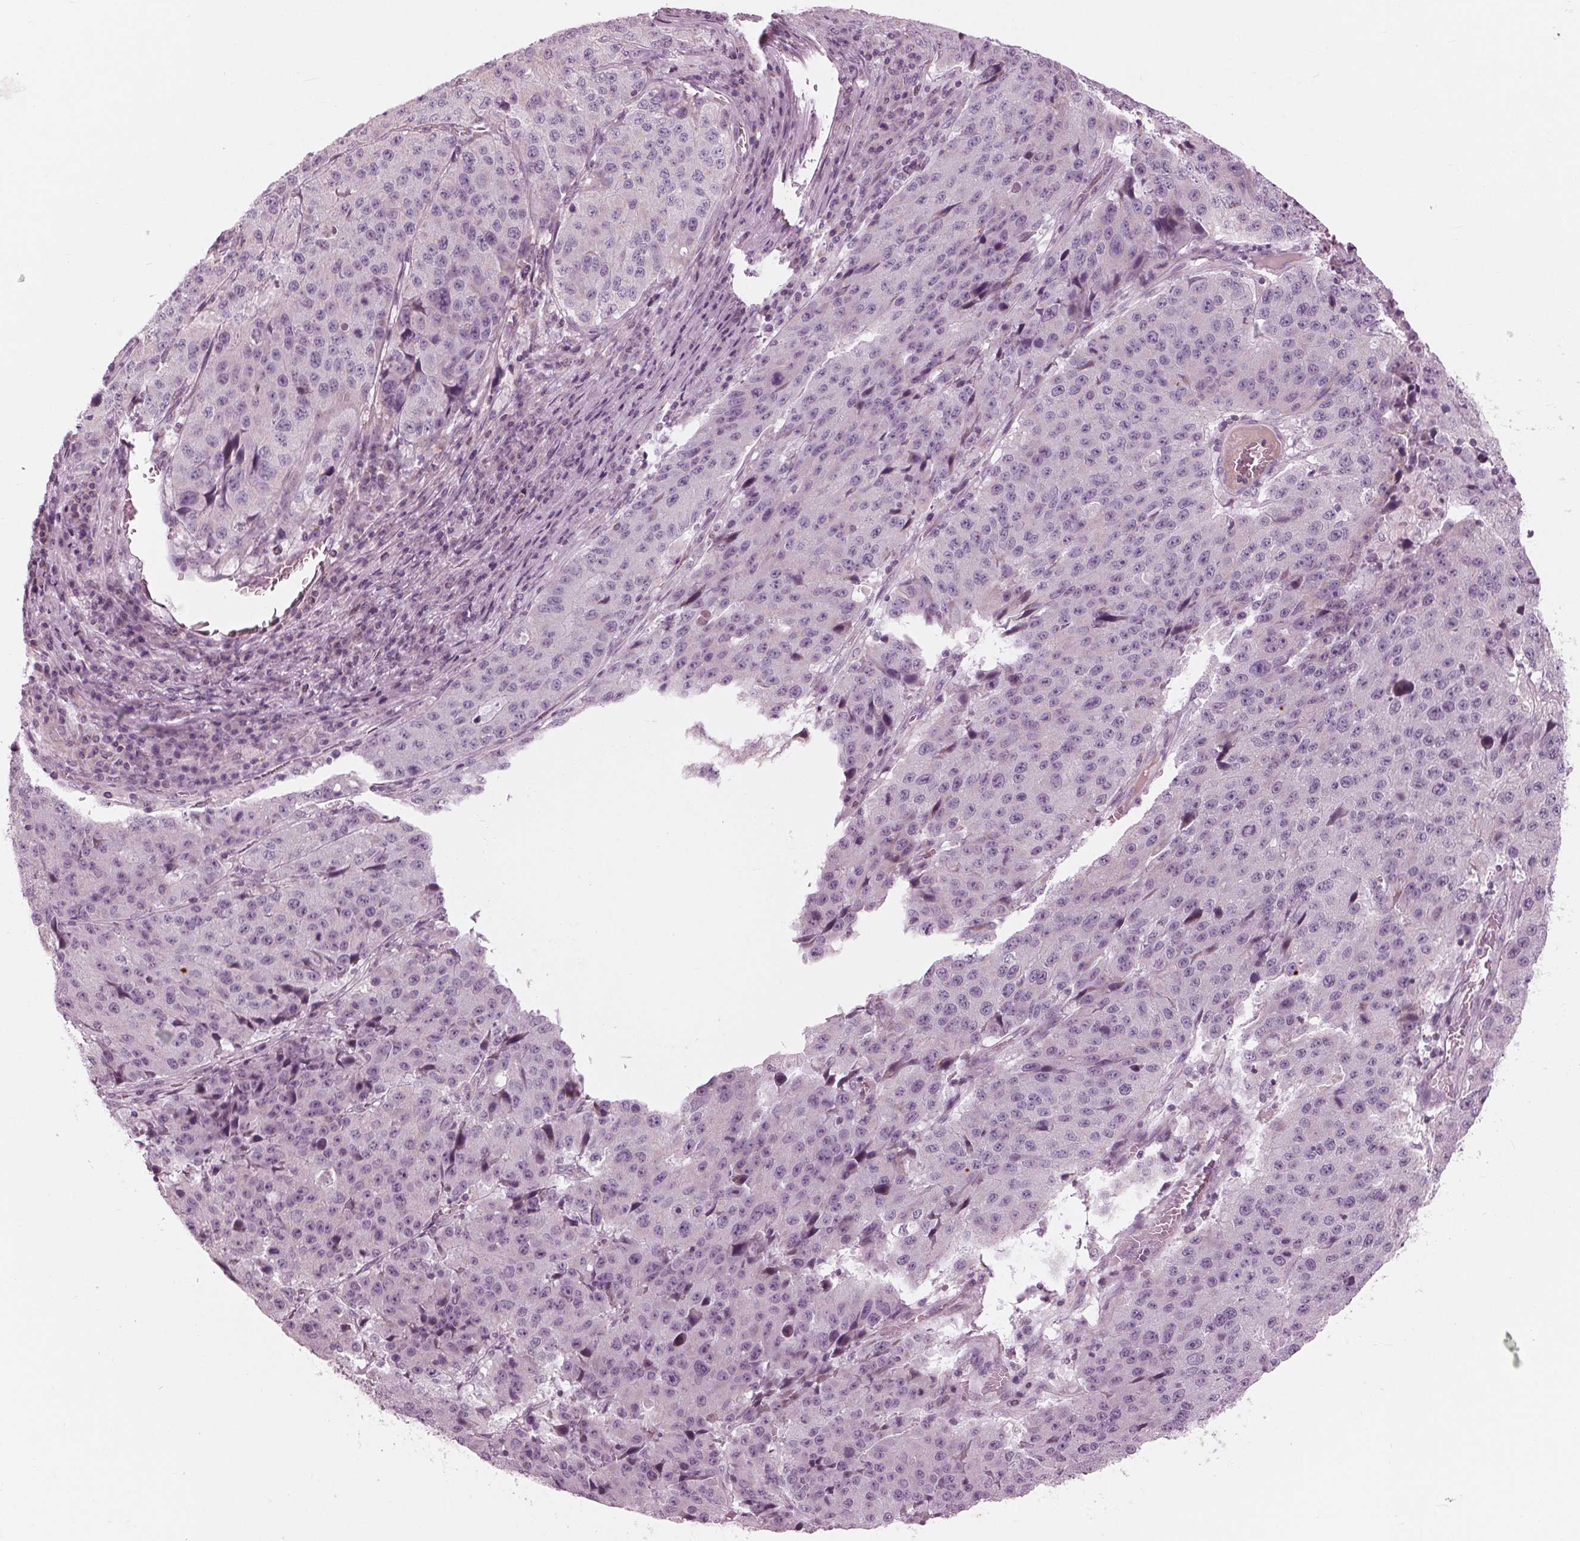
{"staining": {"intensity": "negative", "quantity": "none", "location": "none"}, "tissue": "stomach cancer", "cell_type": "Tumor cells", "image_type": "cancer", "snomed": [{"axis": "morphology", "description": "Adenocarcinoma, NOS"}, {"axis": "topography", "description": "Stomach"}], "caption": "An immunohistochemistry photomicrograph of adenocarcinoma (stomach) is shown. There is no staining in tumor cells of adenocarcinoma (stomach).", "gene": "CLN6", "patient": {"sex": "male", "age": 71}}